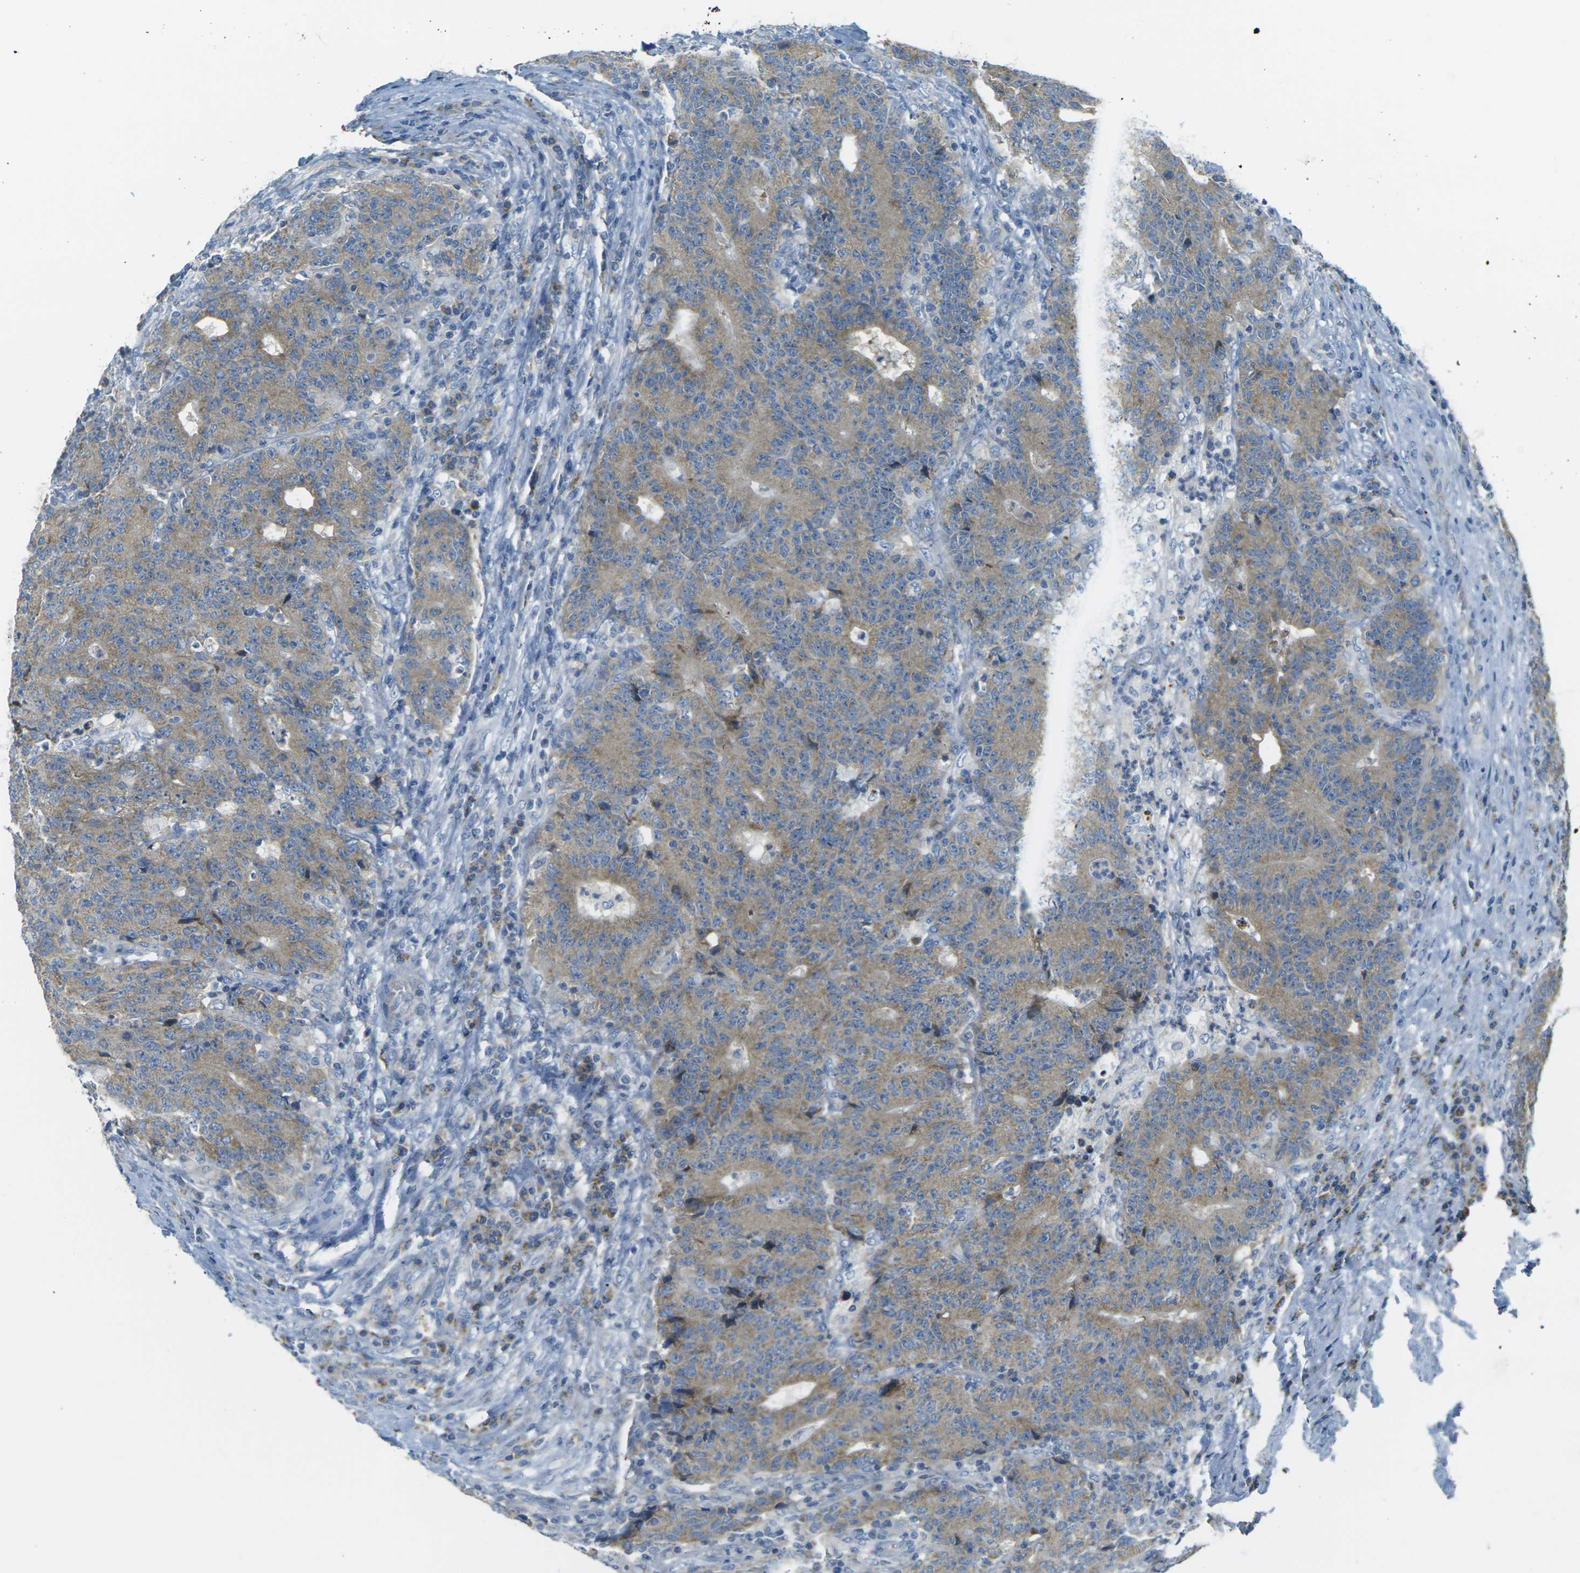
{"staining": {"intensity": "moderate", "quantity": ">75%", "location": "cytoplasmic/membranous"}, "tissue": "colorectal cancer", "cell_type": "Tumor cells", "image_type": "cancer", "snomed": [{"axis": "morphology", "description": "Normal tissue, NOS"}, {"axis": "morphology", "description": "Adenocarcinoma, NOS"}, {"axis": "topography", "description": "Colon"}], "caption": "Colorectal cancer stained with immunohistochemistry reveals moderate cytoplasmic/membranous staining in about >75% of tumor cells.", "gene": "PARD6B", "patient": {"sex": "female", "age": 75}}